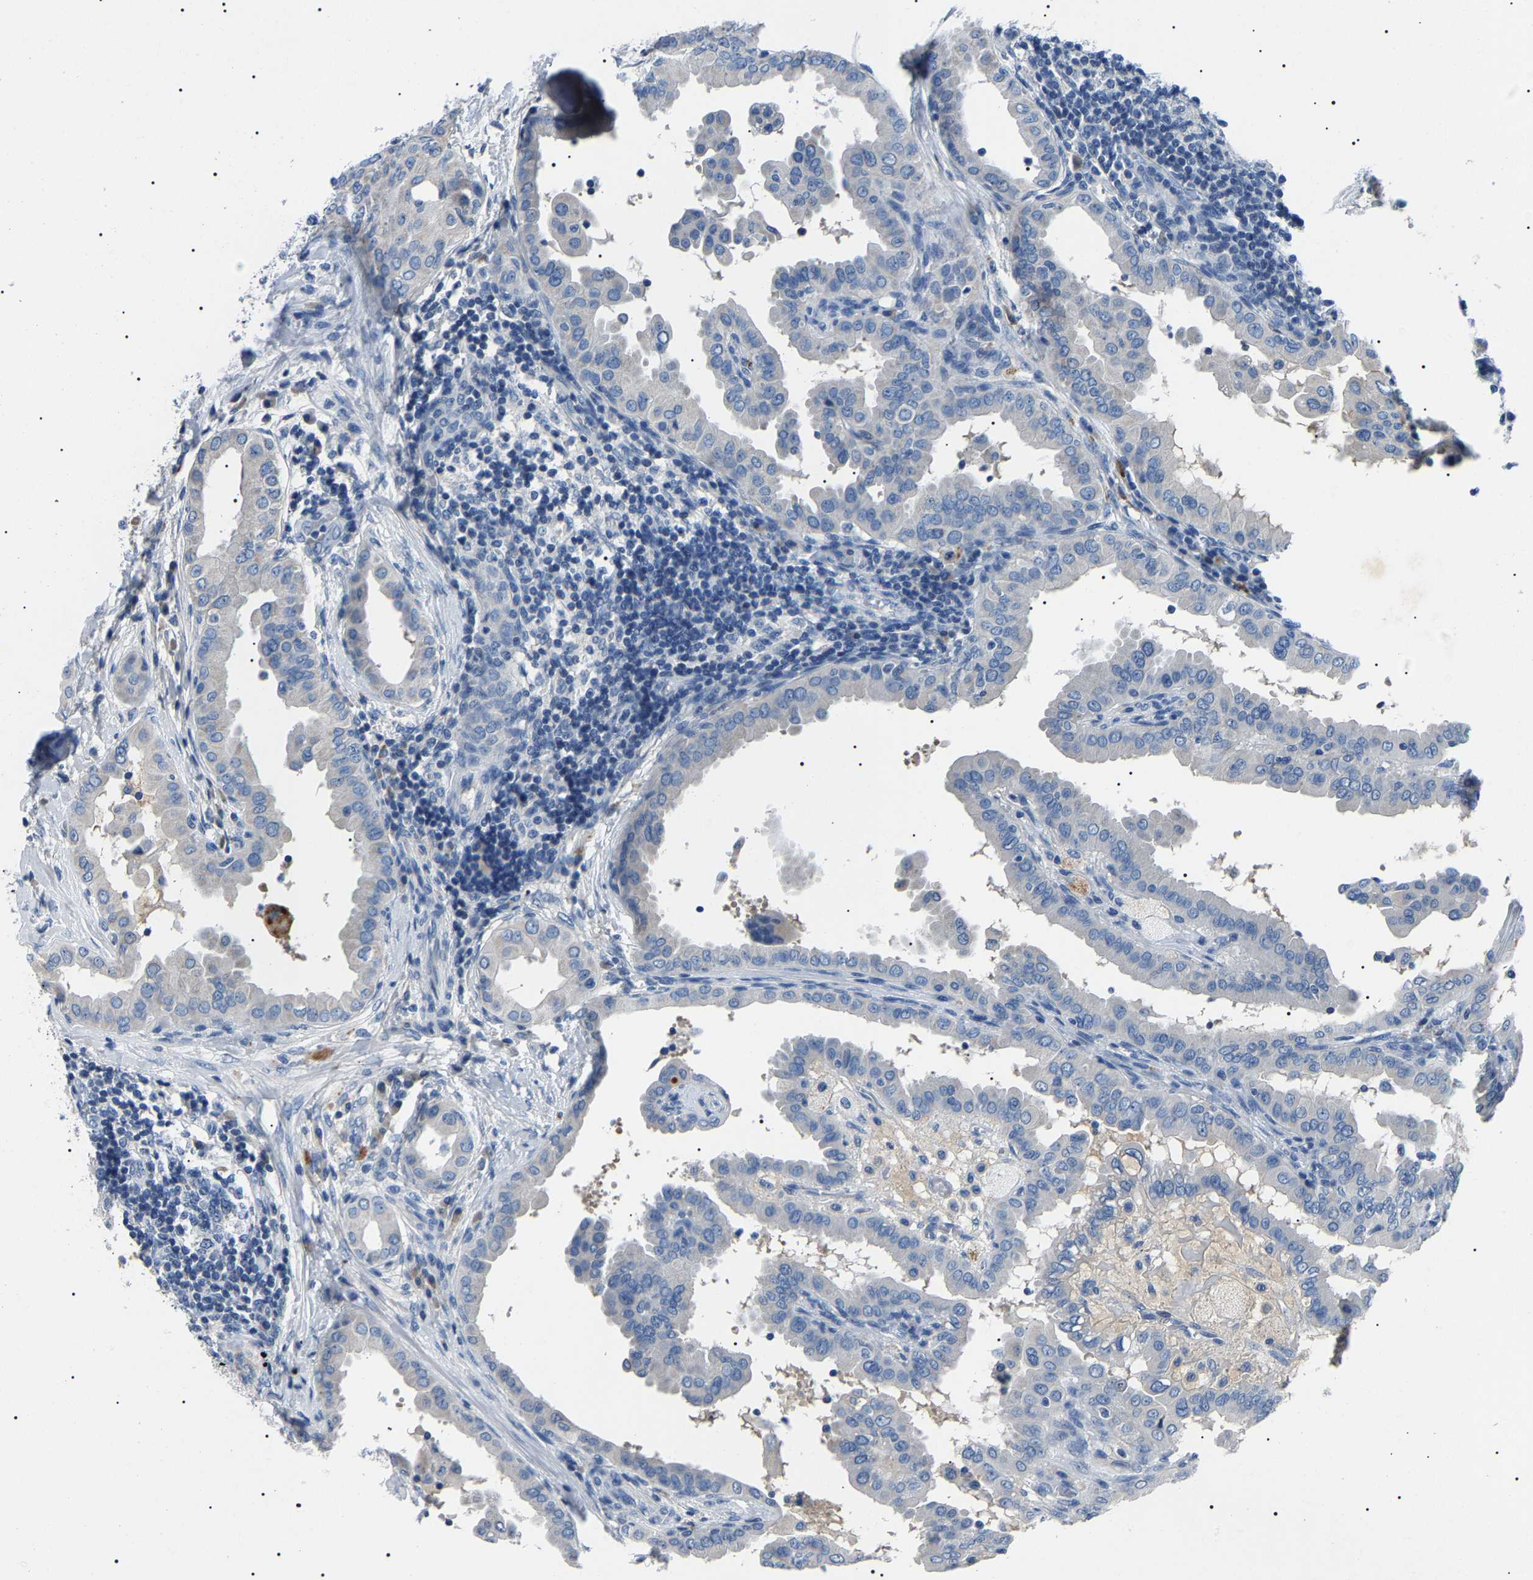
{"staining": {"intensity": "negative", "quantity": "none", "location": "none"}, "tissue": "thyroid cancer", "cell_type": "Tumor cells", "image_type": "cancer", "snomed": [{"axis": "morphology", "description": "Papillary adenocarcinoma, NOS"}, {"axis": "topography", "description": "Thyroid gland"}], "caption": "The micrograph demonstrates no staining of tumor cells in thyroid cancer (papillary adenocarcinoma). (Immunohistochemistry, brightfield microscopy, high magnification).", "gene": "KLK15", "patient": {"sex": "male", "age": 33}}